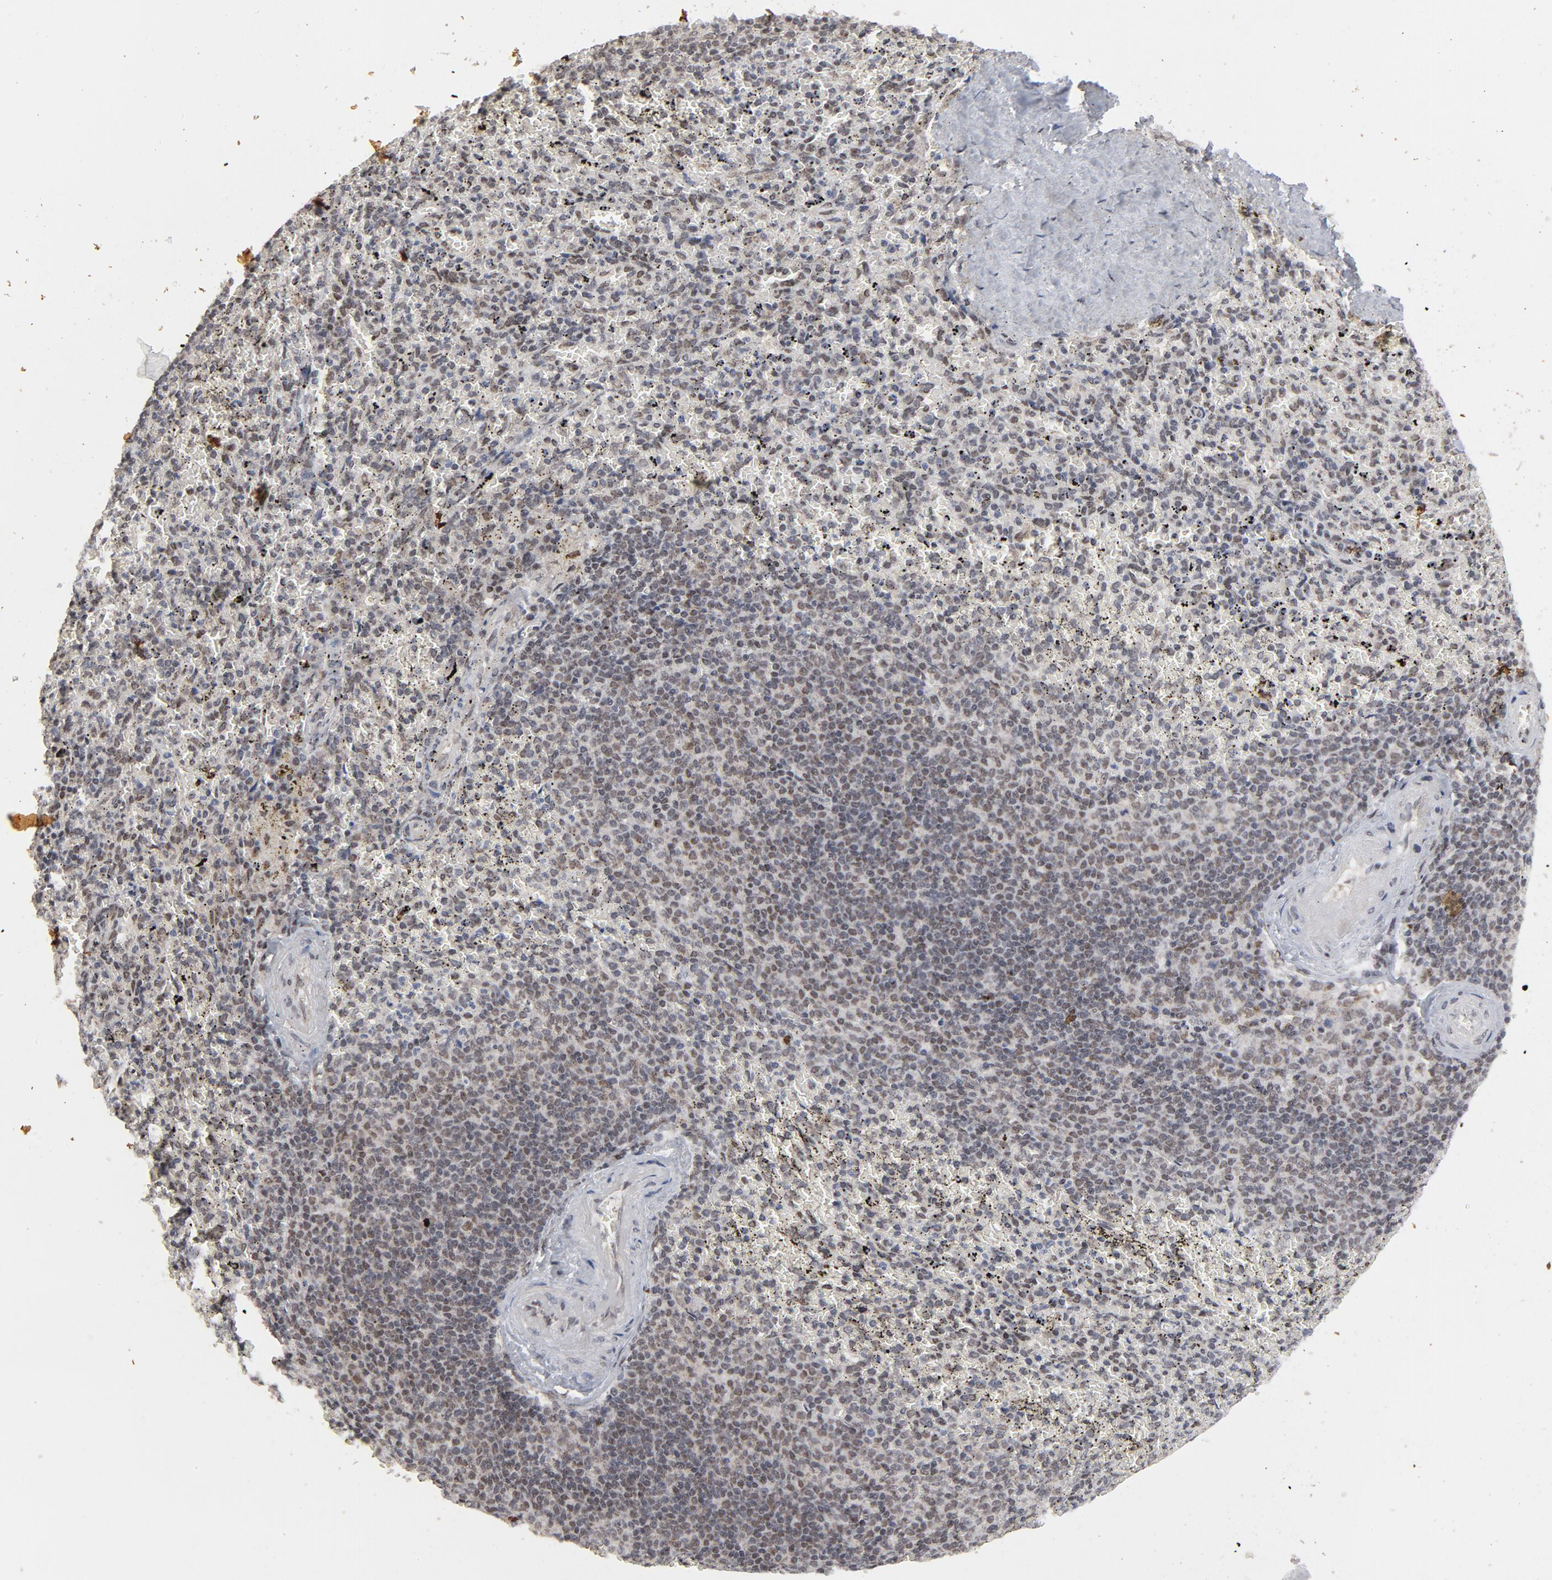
{"staining": {"intensity": "moderate", "quantity": "25%-75%", "location": "nuclear"}, "tissue": "spleen", "cell_type": "Cells in red pulp", "image_type": "normal", "snomed": [{"axis": "morphology", "description": "Normal tissue, NOS"}, {"axis": "topography", "description": "Spleen"}], "caption": "Spleen stained with immunohistochemistry shows moderate nuclear expression in about 25%-75% of cells in red pulp.", "gene": "TP53RK", "patient": {"sex": "female", "age": 43}}